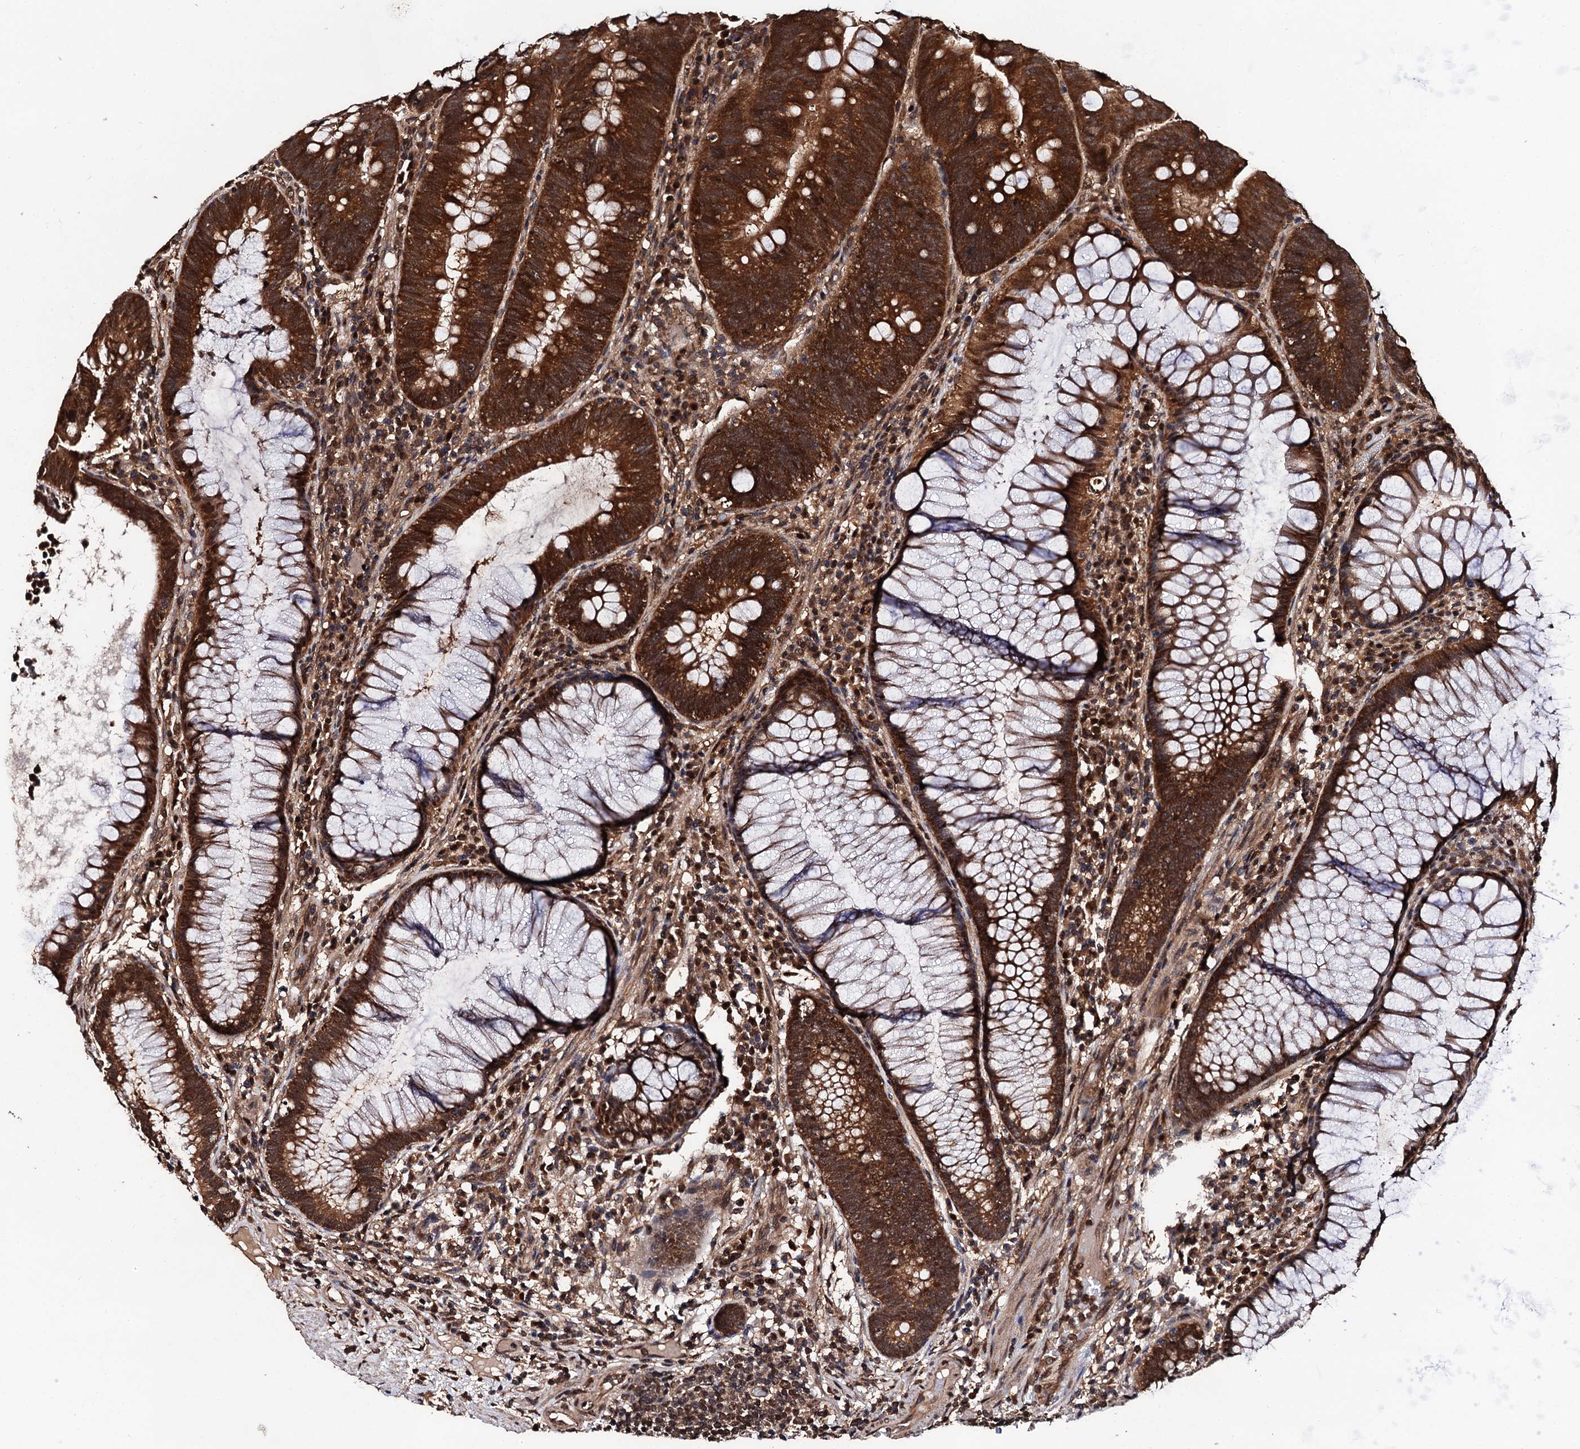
{"staining": {"intensity": "strong", "quantity": ">75%", "location": "cytoplasmic/membranous"}, "tissue": "colorectal cancer", "cell_type": "Tumor cells", "image_type": "cancer", "snomed": [{"axis": "morphology", "description": "Adenocarcinoma, NOS"}, {"axis": "topography", "description": "Rectum"}], "caption": "About >75% of tumor cells in colorectal cancer exhibit strong cytoplasmic/membranous protein expression as visualized by brown immunohistochemical staining.", "gene": "MIER2", "patient": {"sex": "female", "age": 75}}